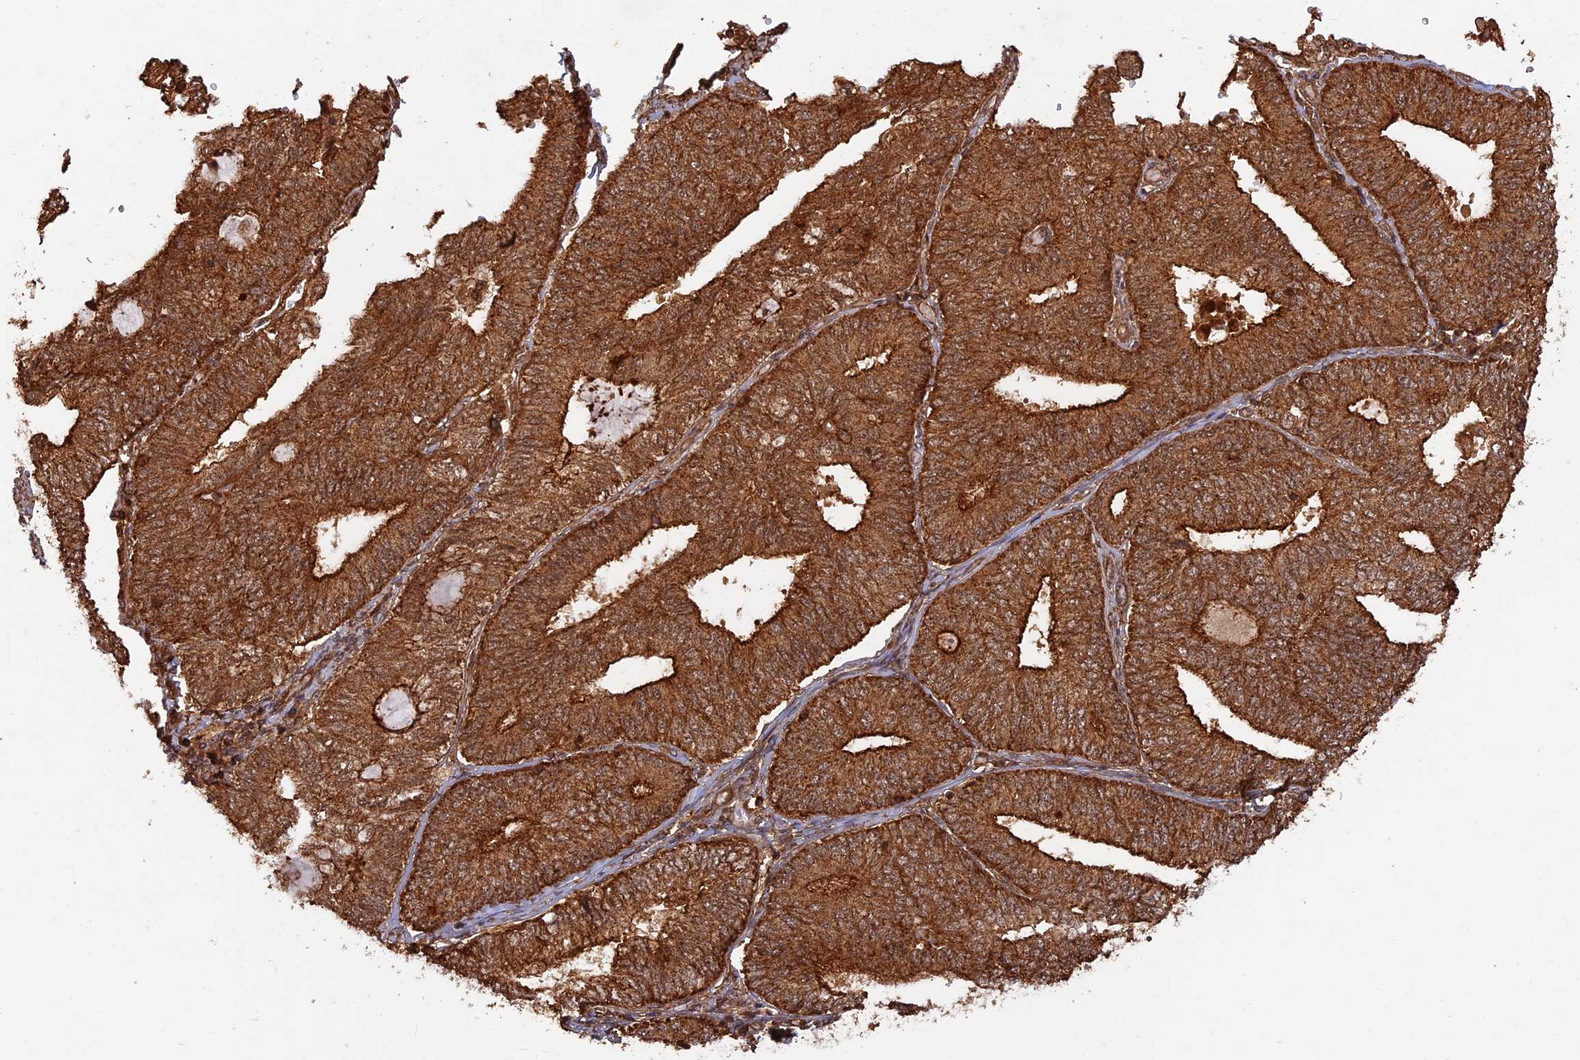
{"staining": {"intensity": "strong", "quantity": ">75%", "location": "cytoplasmic/membranous"}, "tissue": "endometrial cancer", "cell_type": "Tumor cells", "image_type": "cancer", "snomed": [{"axis": "morphology", "description": "Adenocarcinoma, NOS"}, {"axis": "topography", "description": "Endometrium"}], "caption": "A high amount of strong cytoplasmic/membranous positivity is seen in approximately >75% of tumor cells in adenocarcinoma (endometrial) tissue.", "gene": "CCDC174", "patient": {"sex": "female", "age": 68}}